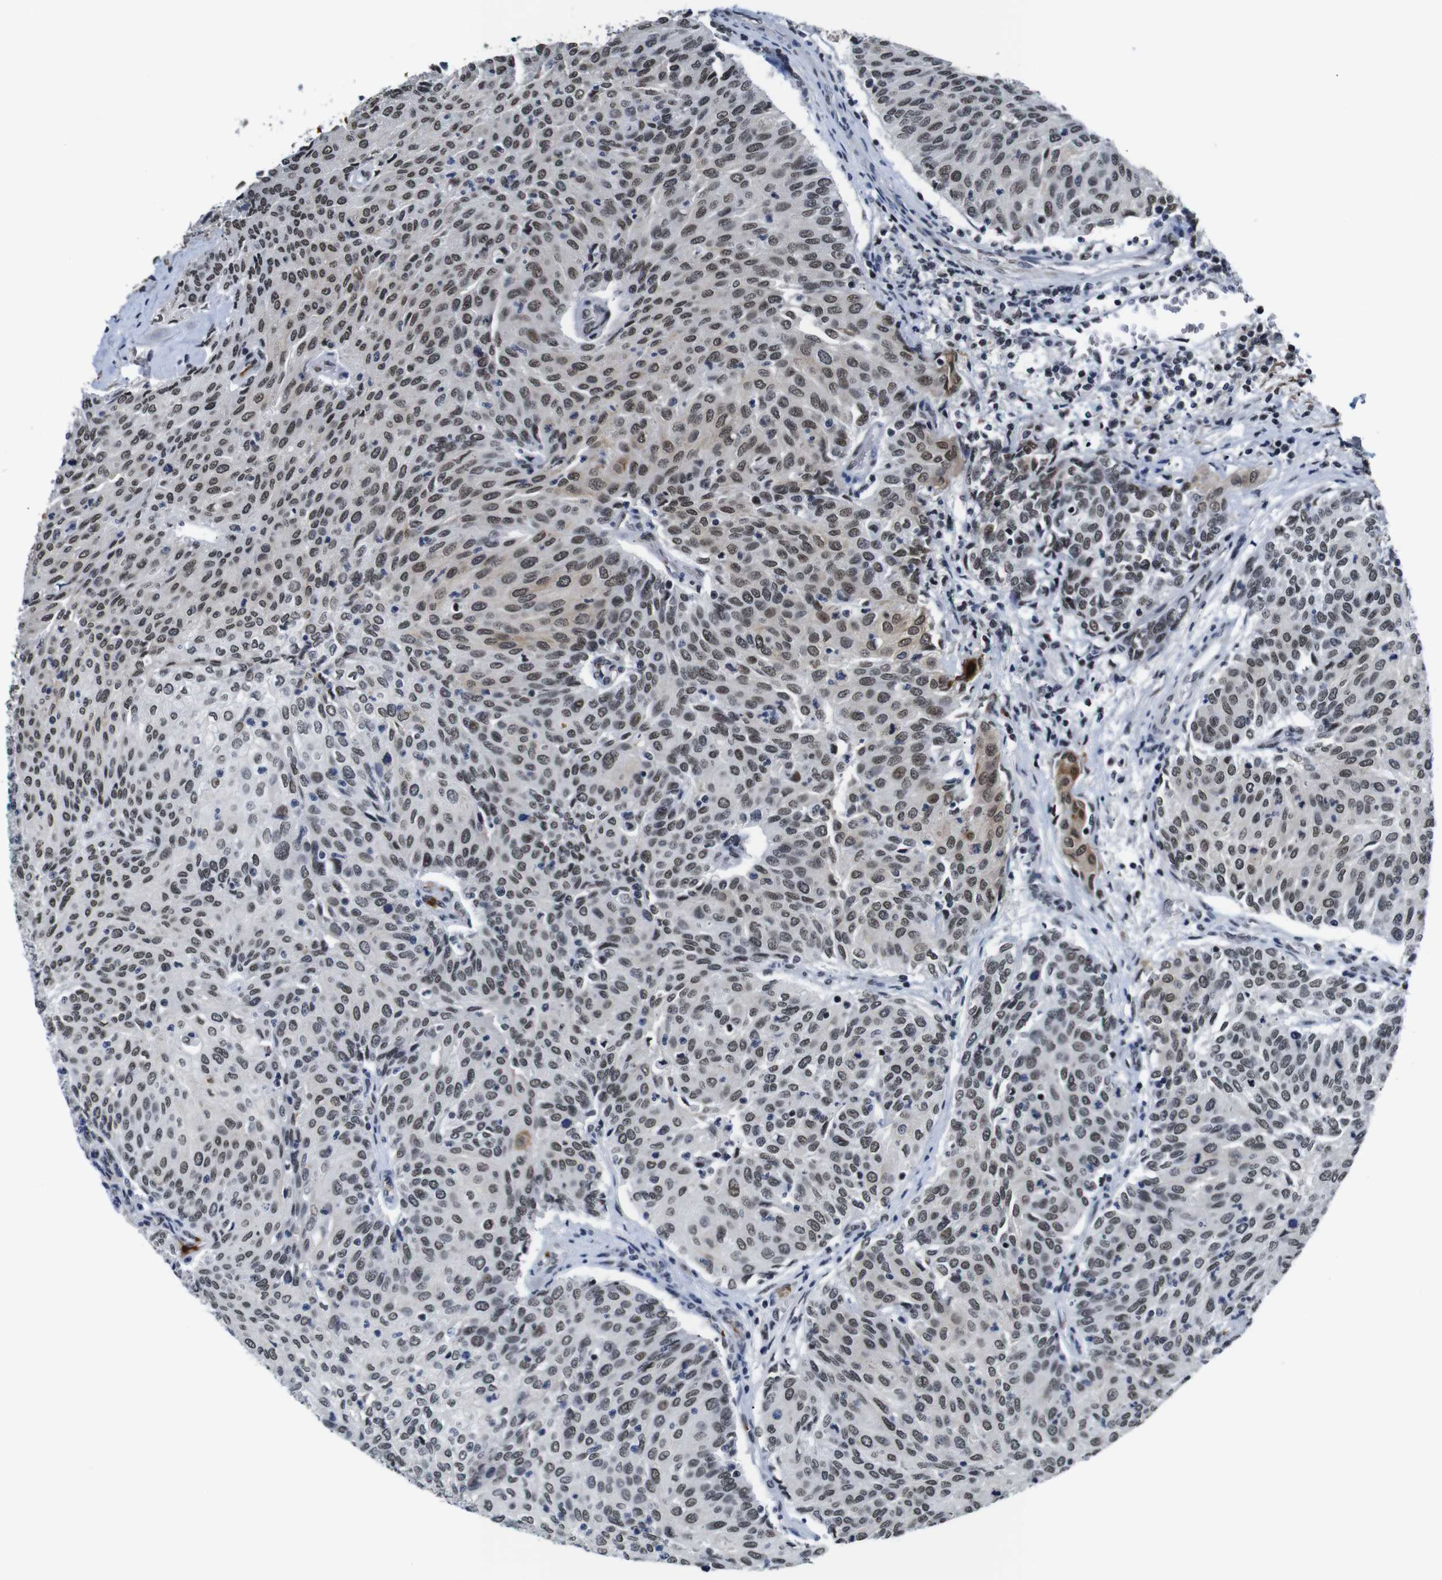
{"staining": {"intensity": "weak", "quantity": ">75%", "location": "nuclear"}, "tissue": "urothelial cancer", "cell_type": "Tumor cells", "image_type": "cancer", "snomed": [{"axis": "morphology", "description": "Urothelial carcinoma, Low grade"}, {"axis": "topography", "description": "Urinary bladder"}], "caption": "Weak nuclear protein positivity is present in about >75% of tumor cells in urothelial carcinoma (low-grade).", "gene": "ILDR2", "patient": {"sex": "female", "age": 79}}